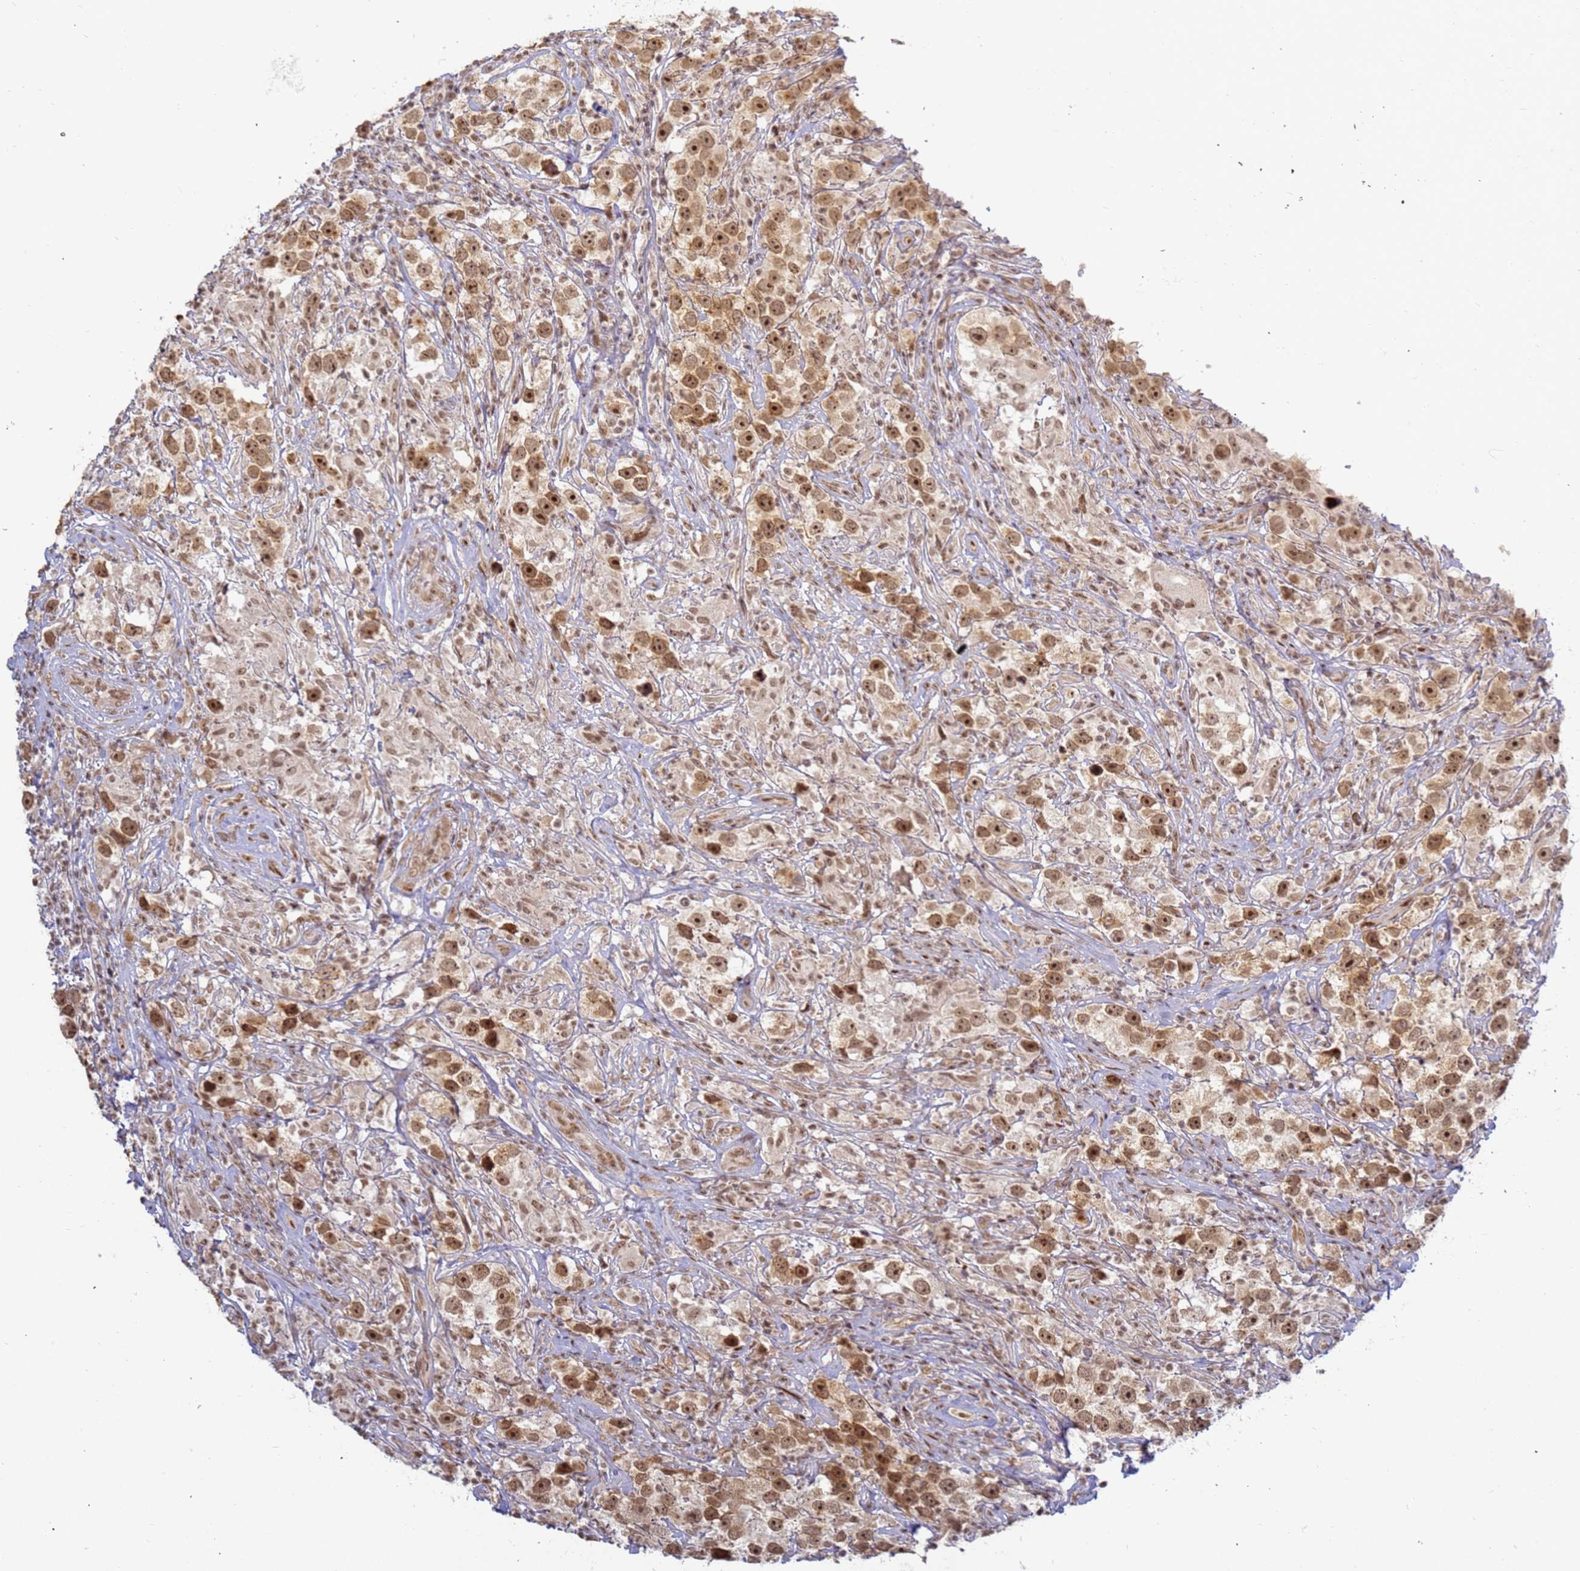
{"staining": {"intensity": "moderate", "quantity": "25%-75%", "location": "nuclear"}, "tissue": "testis cancer", "cell_type": "Tumor cells", "image_type": "cancer", "snomed": [{"axis": "morphology", "description": "Seminoma, NOS"}, {"axis": "topography", "description": "Testis"}], "caption": "Testis seminoma tissue exhibits moderate nuclear positivity in approximately 25%-75% of tumor cells", "gene": "ABCA2", "patient": {"sex": "male", "age": 49}}